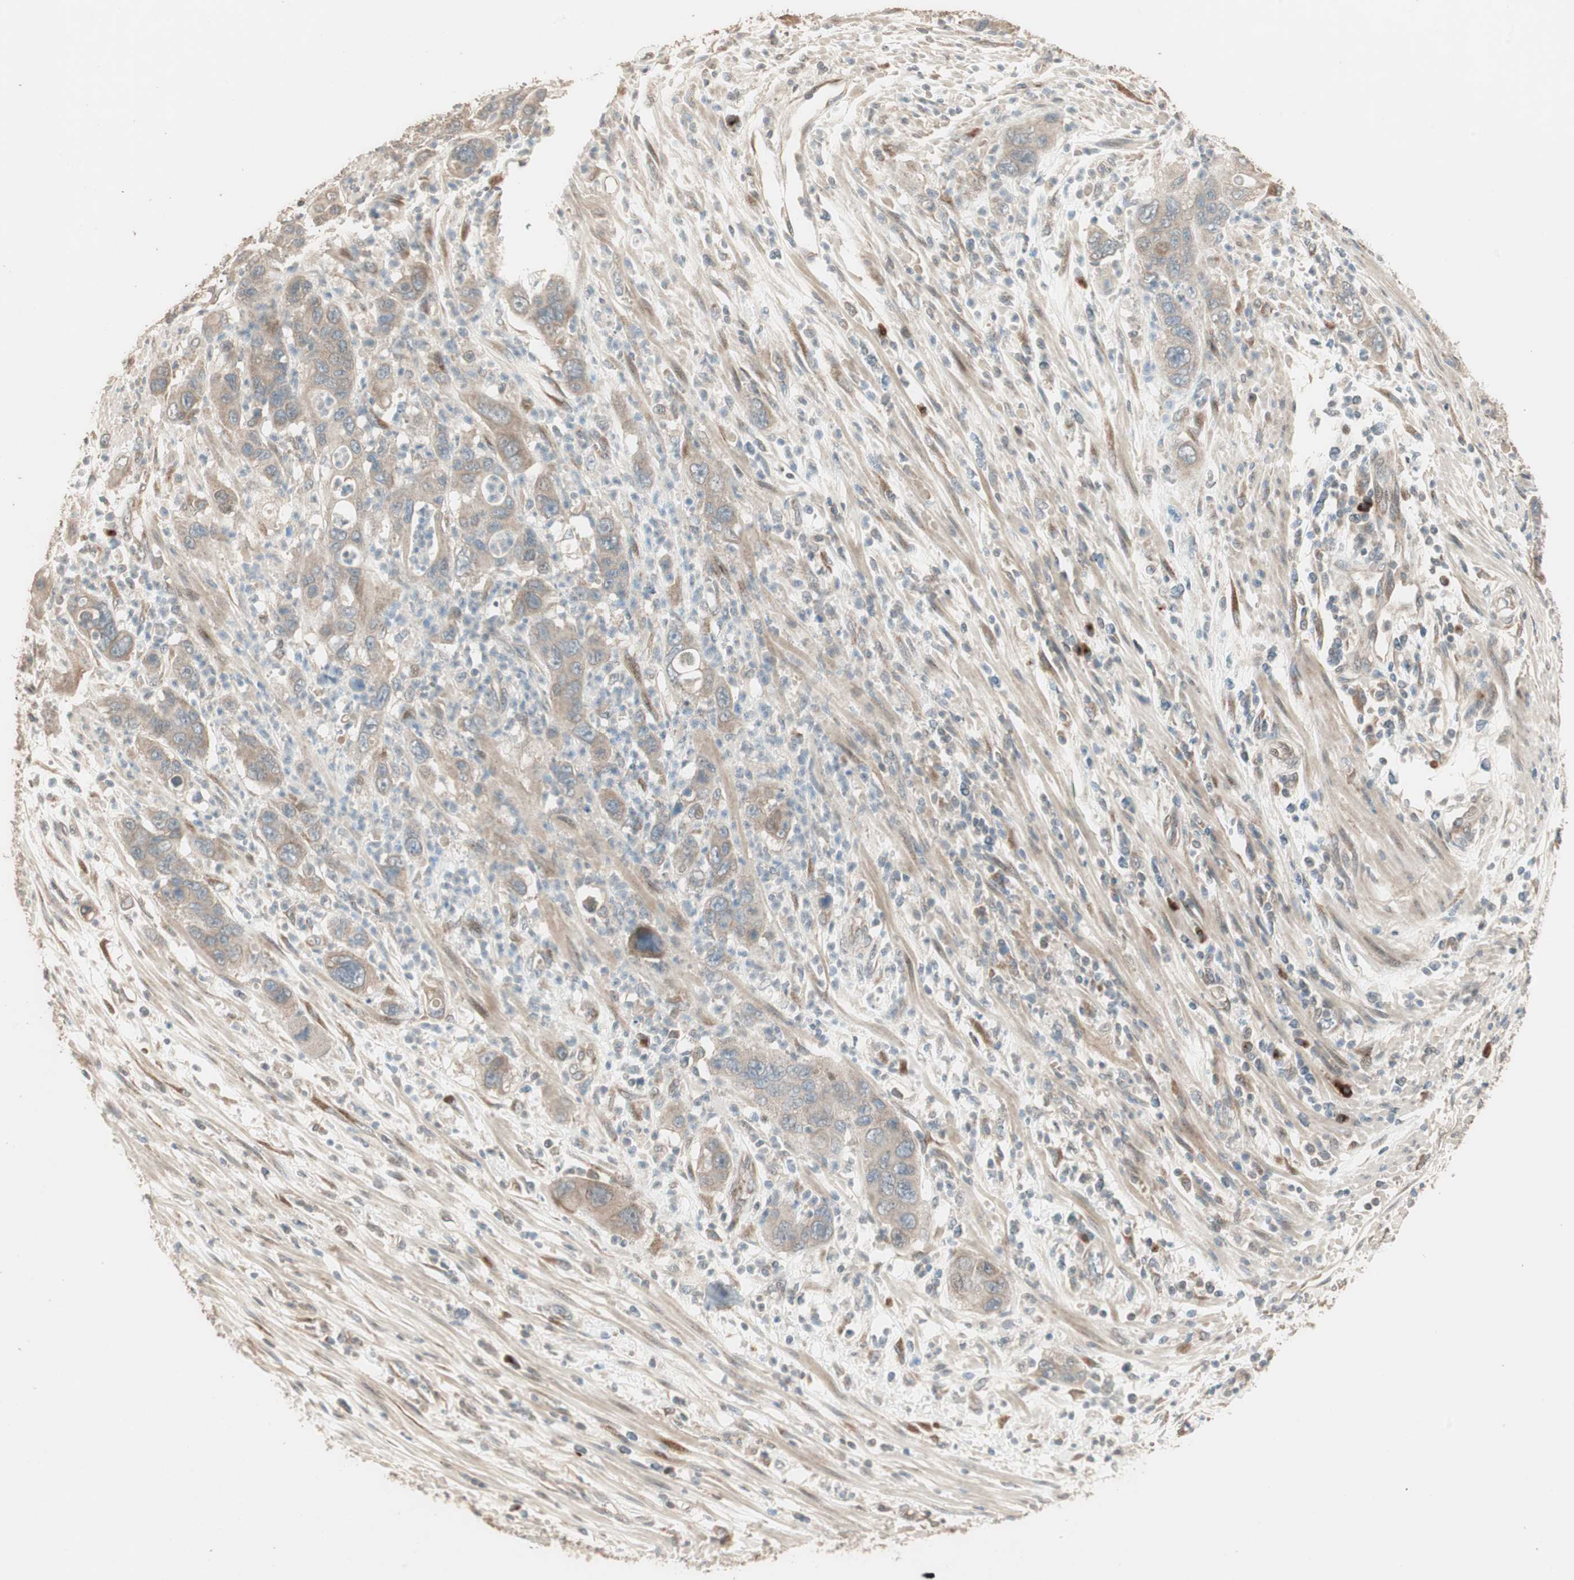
{"staining": {"intensity": "moderate", "quantity": ">75%", "location": "cytoplasmic/membranous"}, "tissue": "pancreatic cancer", "cell_type": "Tumor cells", "image_type": "cancer", "snomed": [{"axis": "morphology", "description": "Adenocarcinoma, NOS"}, {"axis": "topography", "description": "Pancreas"}], "caption": "Moderate cytoplasmic/membranous positivity for a protein is appreciated in about >75% of tumor cells of pancreatic cancer (adenocarcinoma) using immunohistochemistry.", "gene": "RARRES1", "patient": {"sex": "female", "age": 71}}